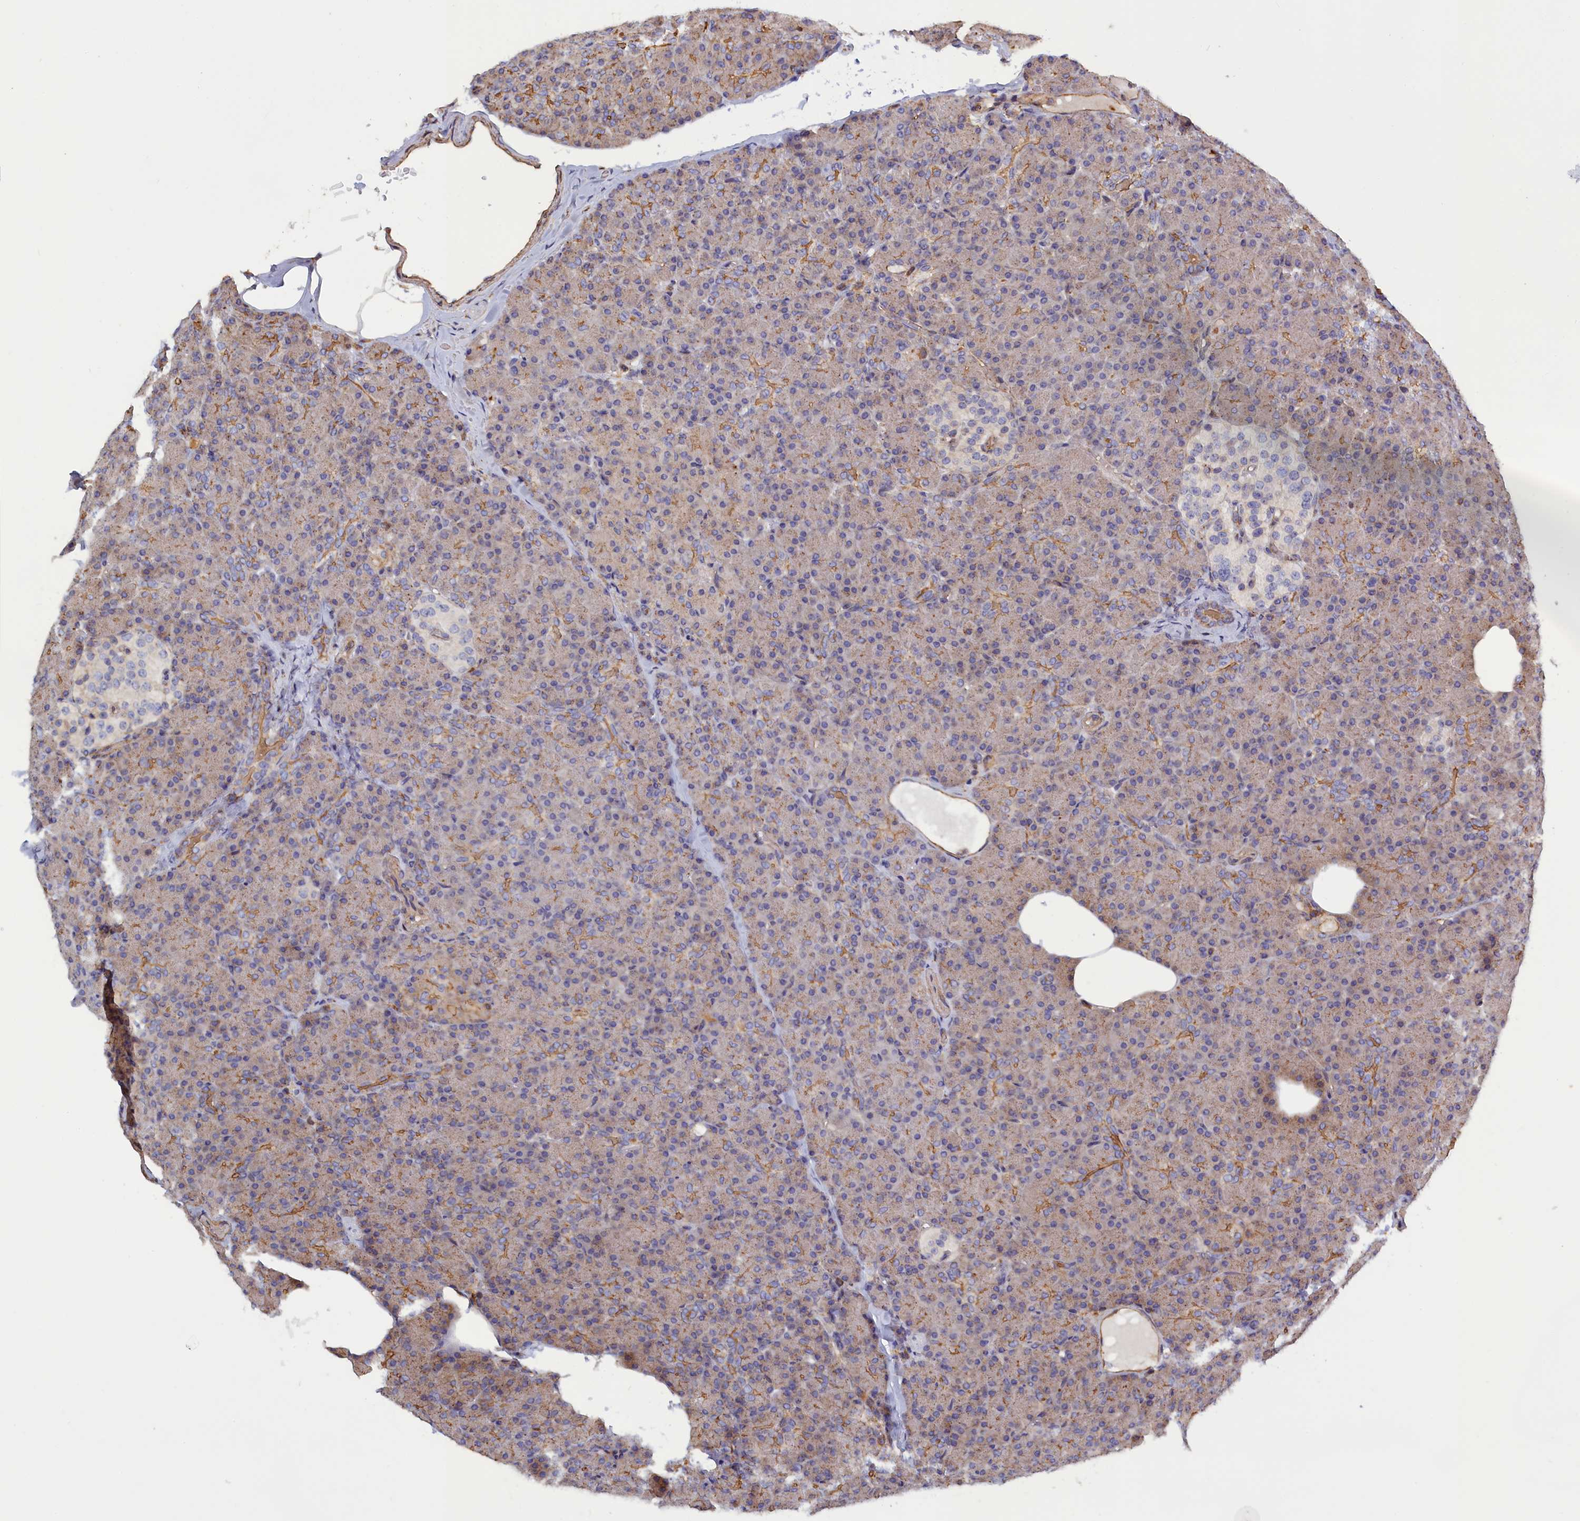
{"staining": {"intensity": "moderate", "quantity": "25%-75%", "location": "cytoplasmic/membranous"}, "tissue": "pancreas", "cell_type": "Exocrine glandular cells", "image_type": "normal", "snomed": [{"axis": "morphology", "description": "Normal tissue, NOS"}, {"axis": "topography", "description": "Pancreas"}], "caption": "Moderate cytoplasmic/membranous staining is seen in approximately 25%-75% of exocrine glandular cells in unremarkable pancreas.", "gene": "ANKRD27", "patient": {"sex": "female", "age": 43}}